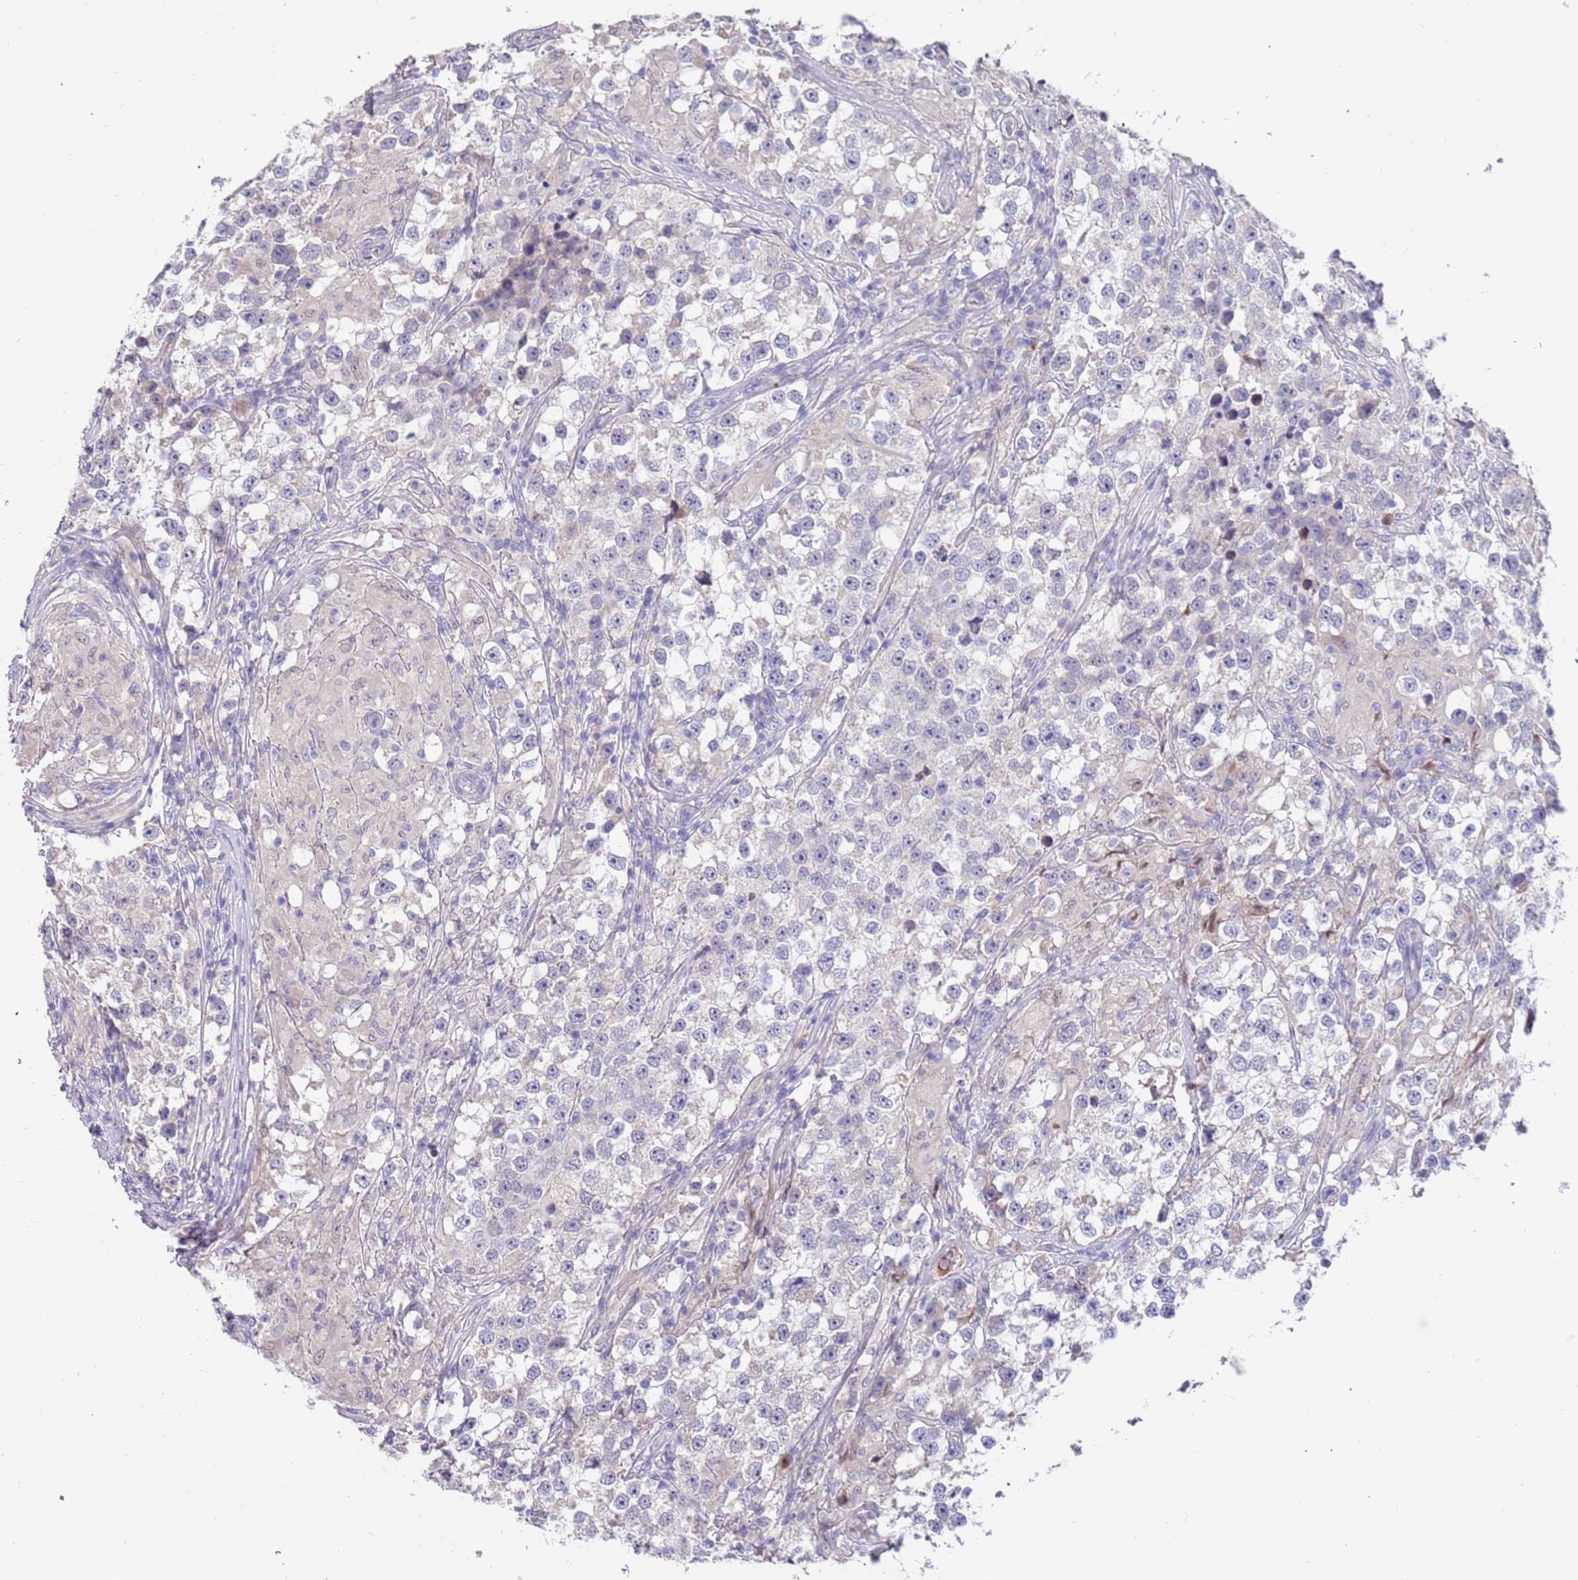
{"staining": {"intensity": "negative", "quantity": "none", "location": "none"}, "tissue": "testis cancer", "cell_type": "Tumor cells", "image_type": "cancer", "snomed": [{"axis": "morphology", "description": "Seminoma, NOS"}, {"axis": "topography", "description": "Testis"}], "caption": "High power microscopy histopathology image of an immunohistochemistry (IHC) micrograph of seminoma (testis), revealing no significant staining in tumor cells.", "gene": "ZNF746", "patient": {"sex": "male", "age": 46}}